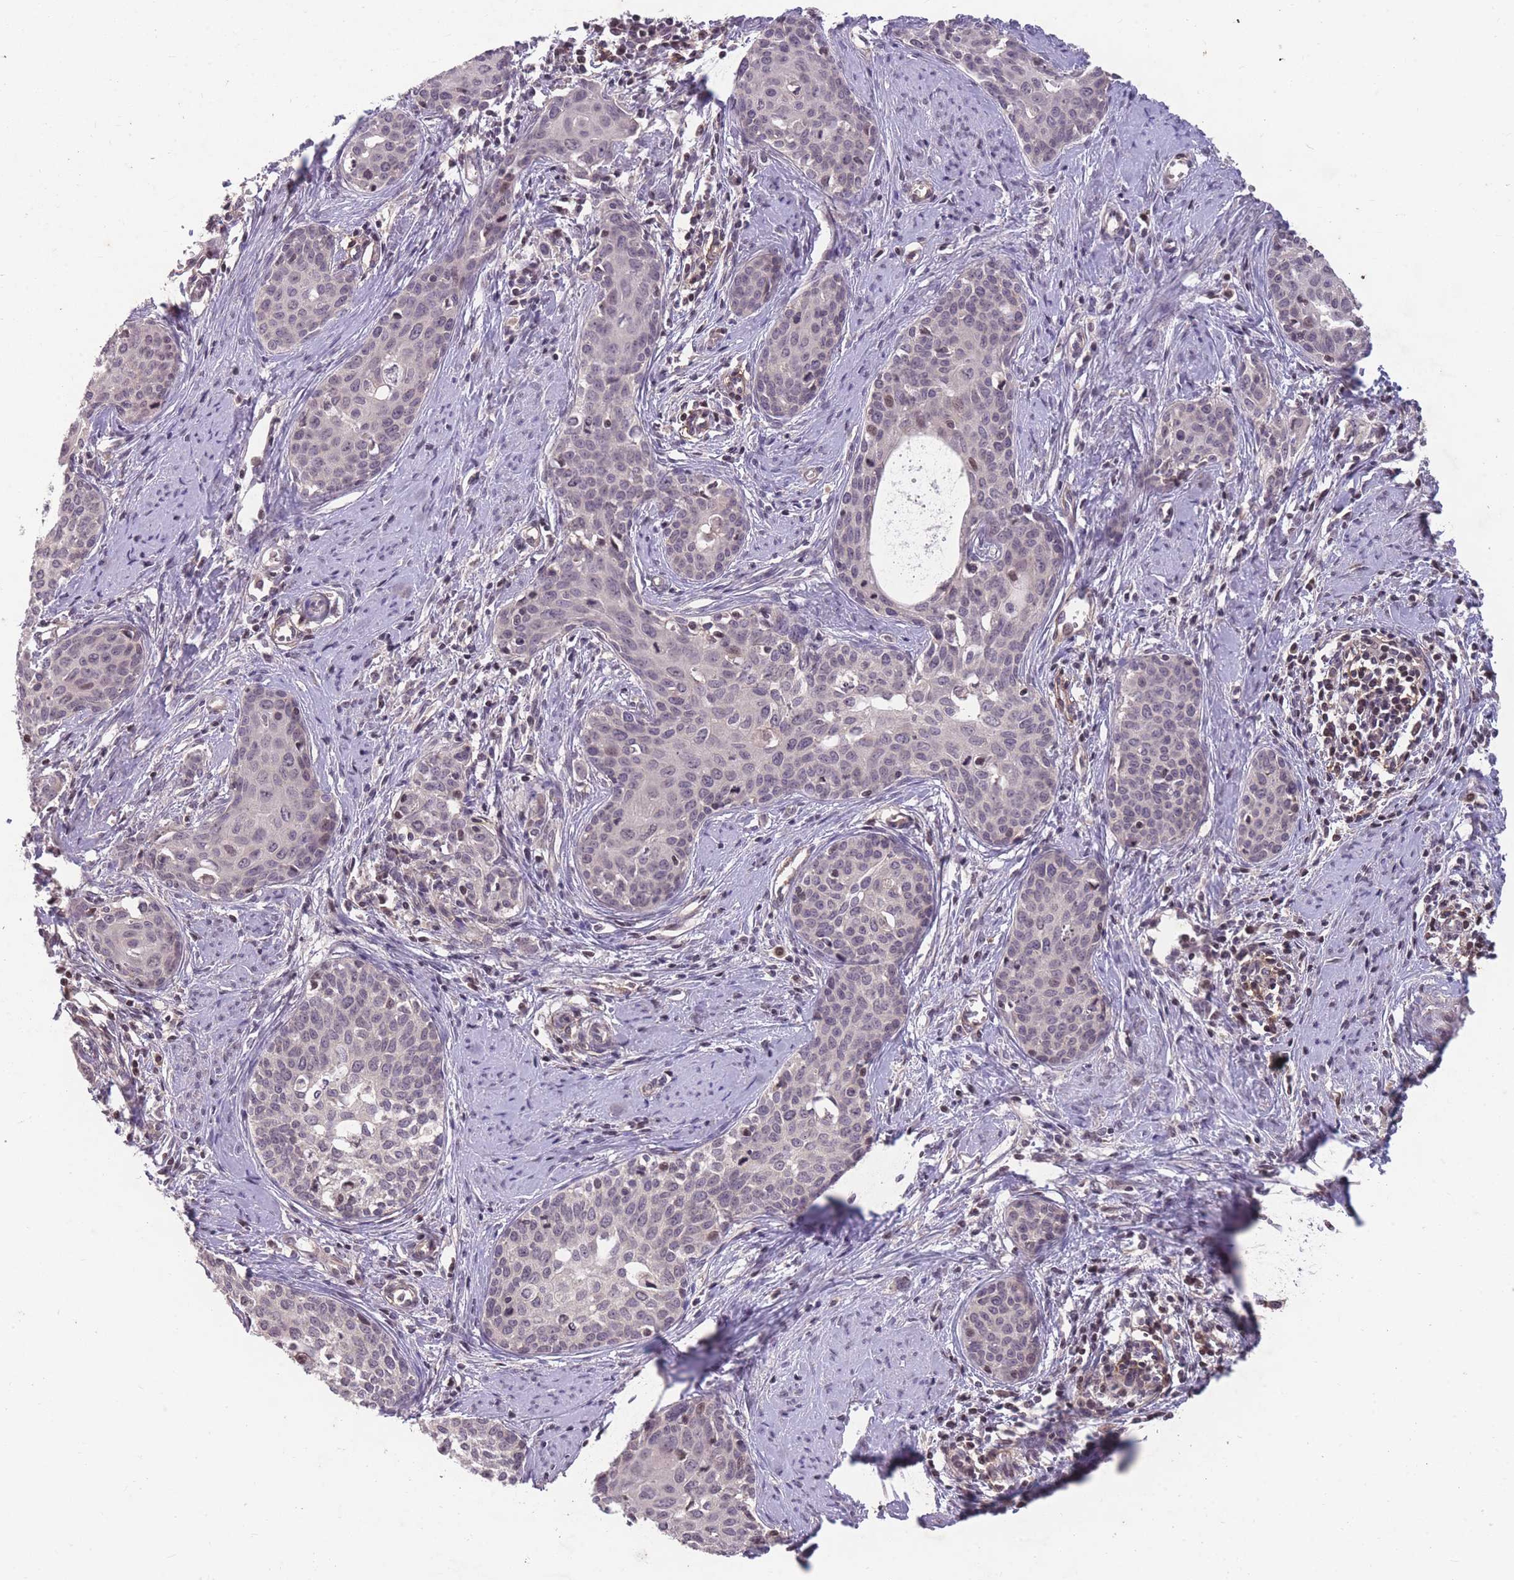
{"staining": {"intensity": "negative", "quantity": "none", "location": "none"}, "tissue": "cervical cancer", "cell_type": "Tumor cells", "image_type": "cancer", "snomed": [{"axis": "morphology", "description": "Squamous cell carcinoma, NOS"}, {"axis": "topography", "description": "Cervix"}], "caption": "Cervical cancer (squamous cell carcinoma) was stained to show a protein in brown. There is no significant expression in tumor cells.", "gene": "GGT5", "patient": {"sex": "female", "age": 46}}